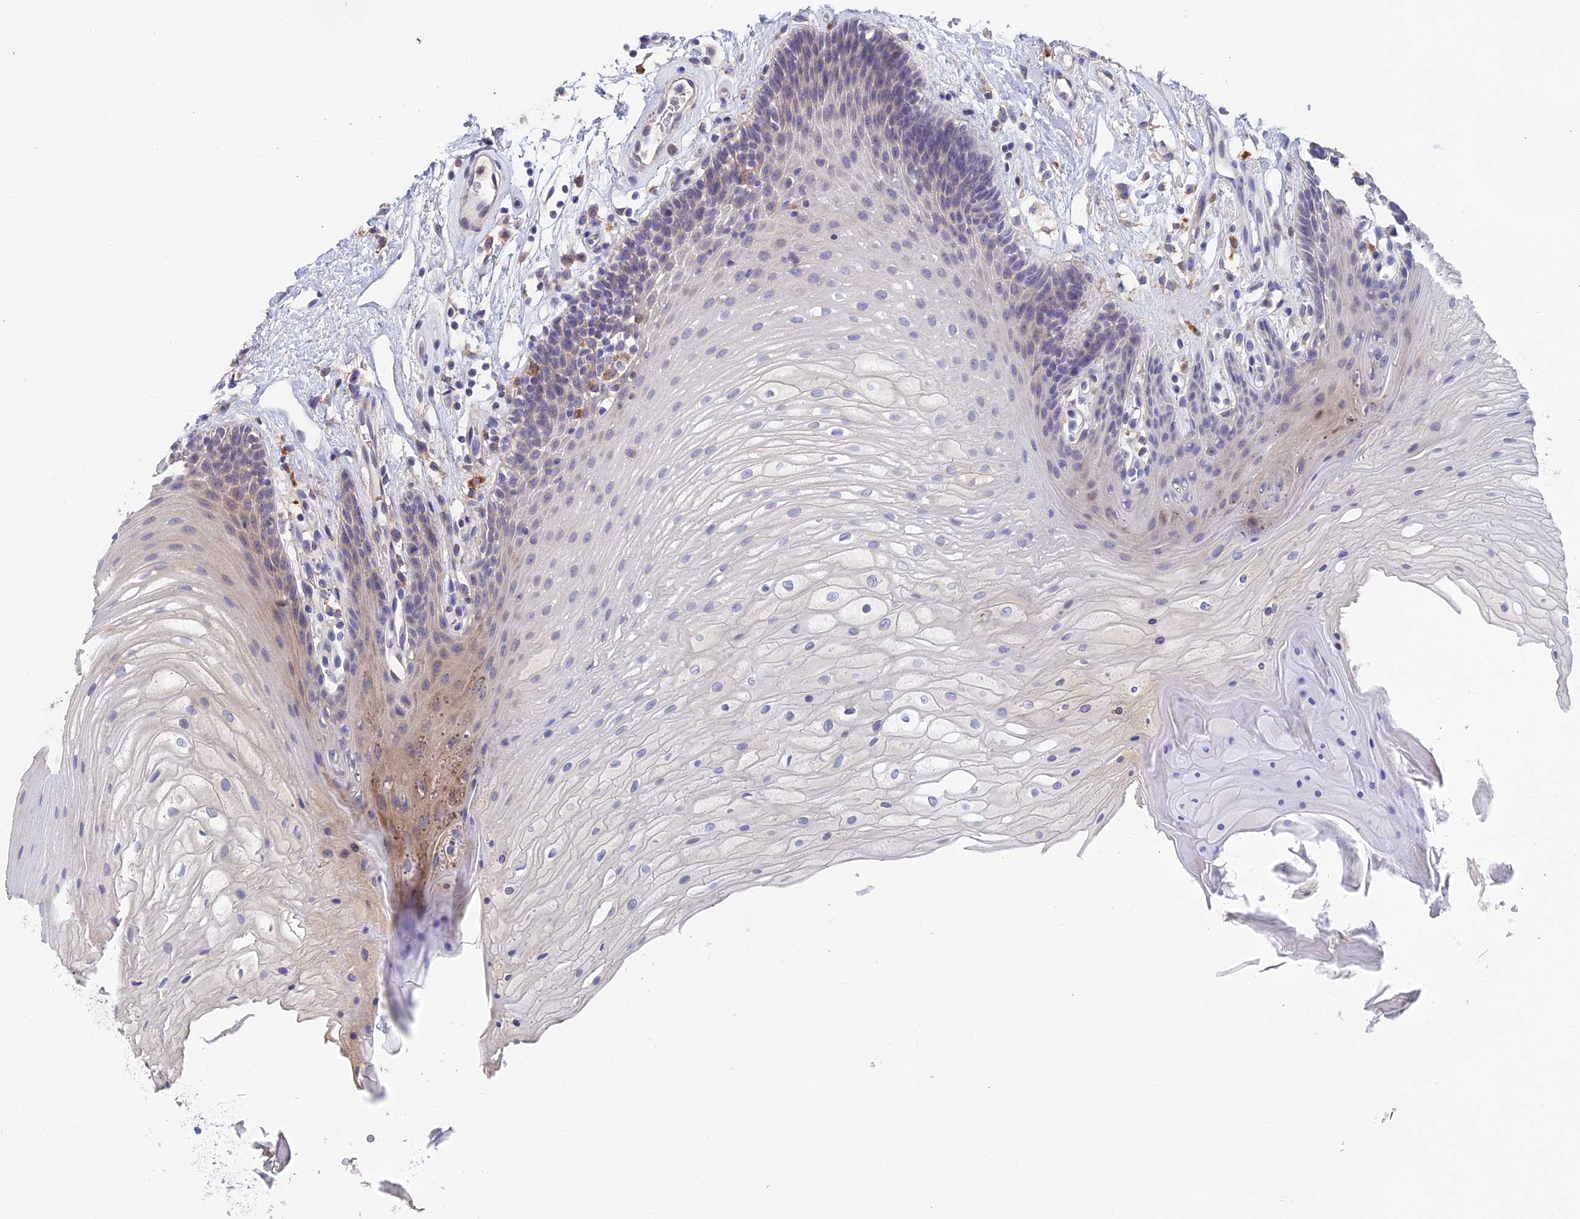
{"staining": {"intensity": "weak", "quantity": "<25%", "location": "cytoplasmic/membranous"}, "tissue": "oral mucosa", "cell_type": "Squamous epithelial cells", "image_type": "normal", "snomed": [{"axis": "morphology", "description": "Normal tissue, NOS"}, {"axis": "topography", "description": "Oral tissue"}], "caption": "This is an IHC photomicrograph of normal human oral mucosa. There is no staining in squamous epithelial cells.", "gene": "SLC2A6", "patient": {"sex": "female", "age": 80}}